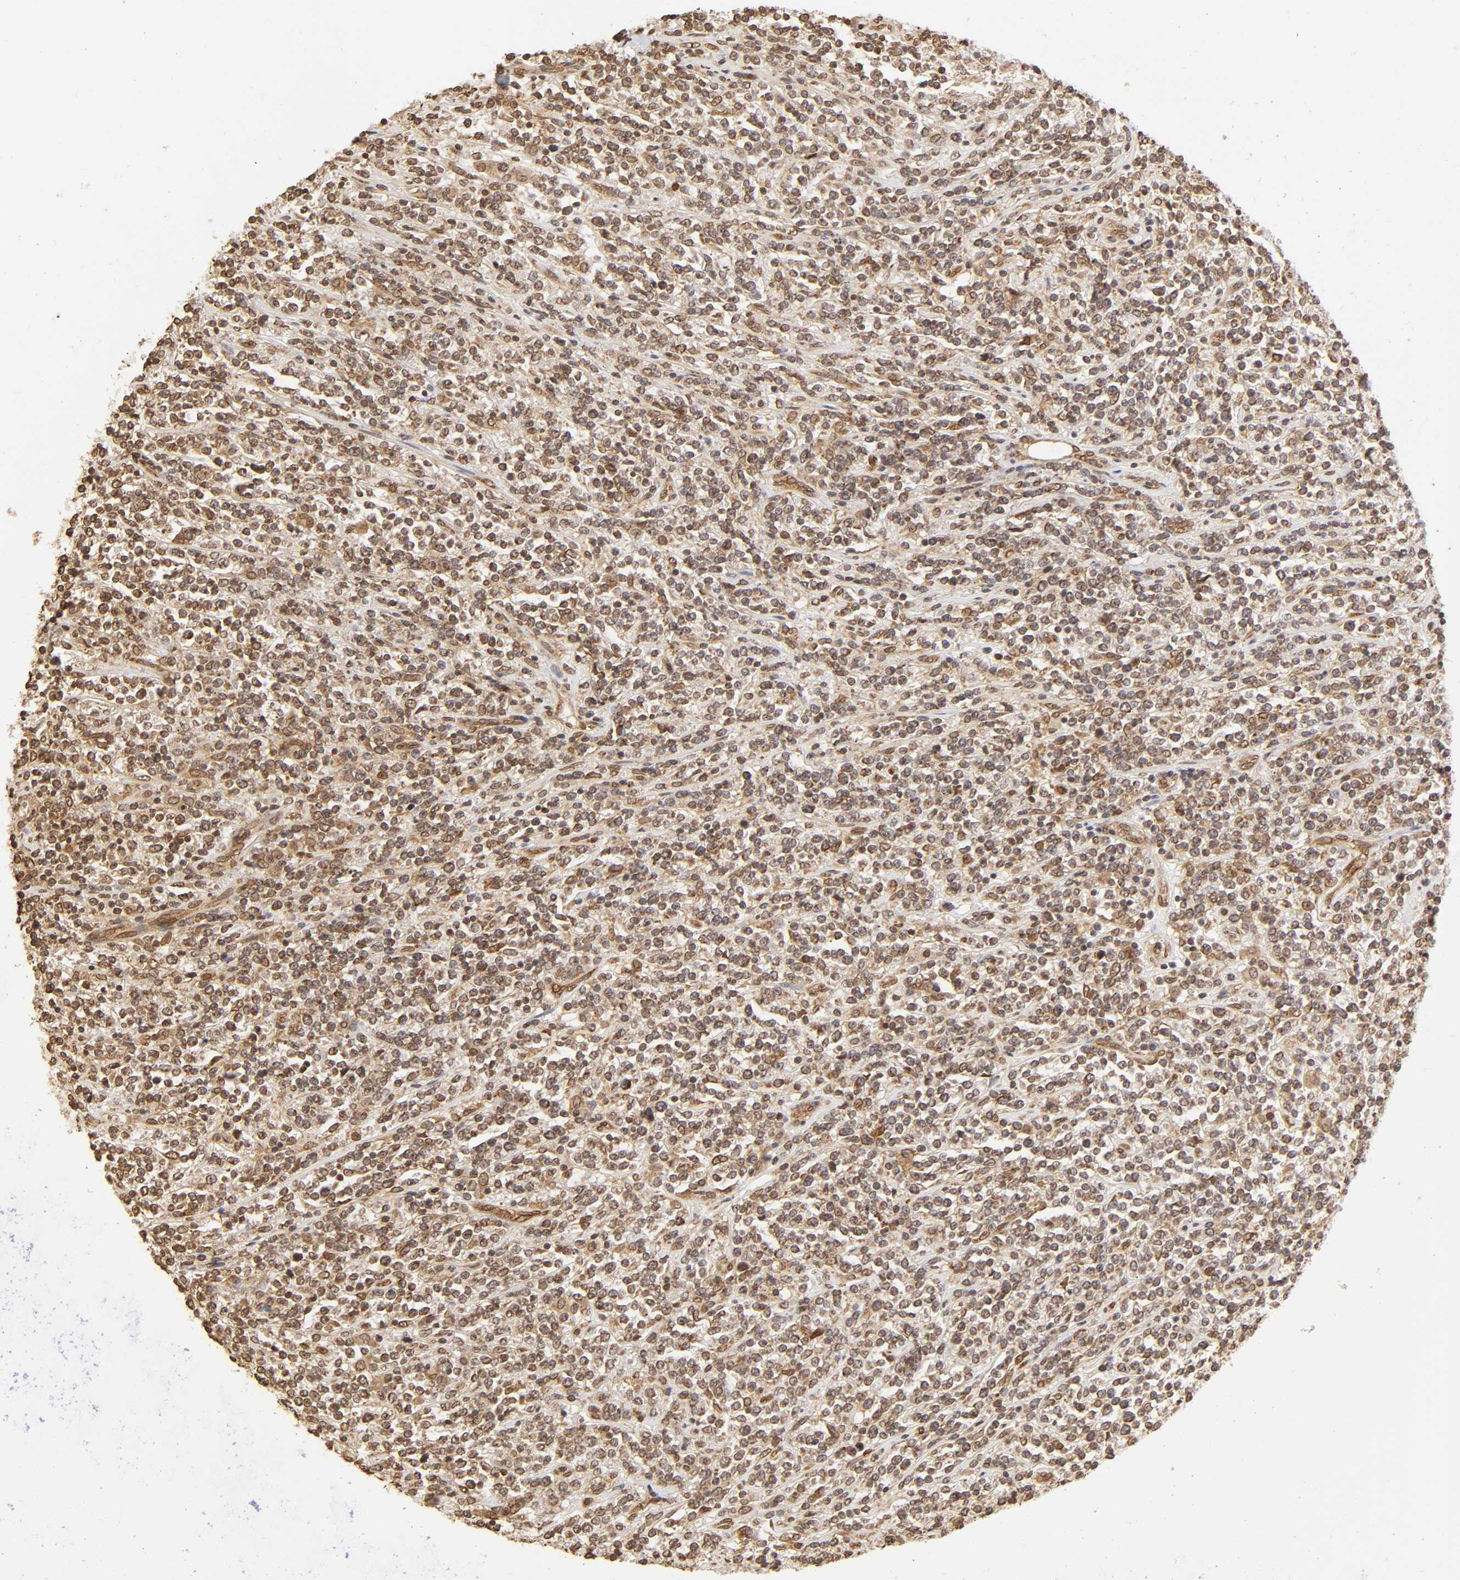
{"staining": {"intensity": "weak", "quantity": ">75%", "location": "cytoplasmic/membranous,nuclear"}, "tissue": "lymphoma", "cell_type": "Tumor cells", "image_type": "cancer", "snomed": [{"axis": "morphology", "description": "Malignant lymphoma, non-Hodgkin's type, High grade"}, {"axis": "topography", "description": "Soft tissue"}], "caption": "Immunohistochemical staining of human lymphoma exhibits low levels of weak cytoplasmic/membranous and nuclear expression in about >75% of tumor cells.", "gene": "MLLT6", "patient": {"sex": "male", "age": 18}}